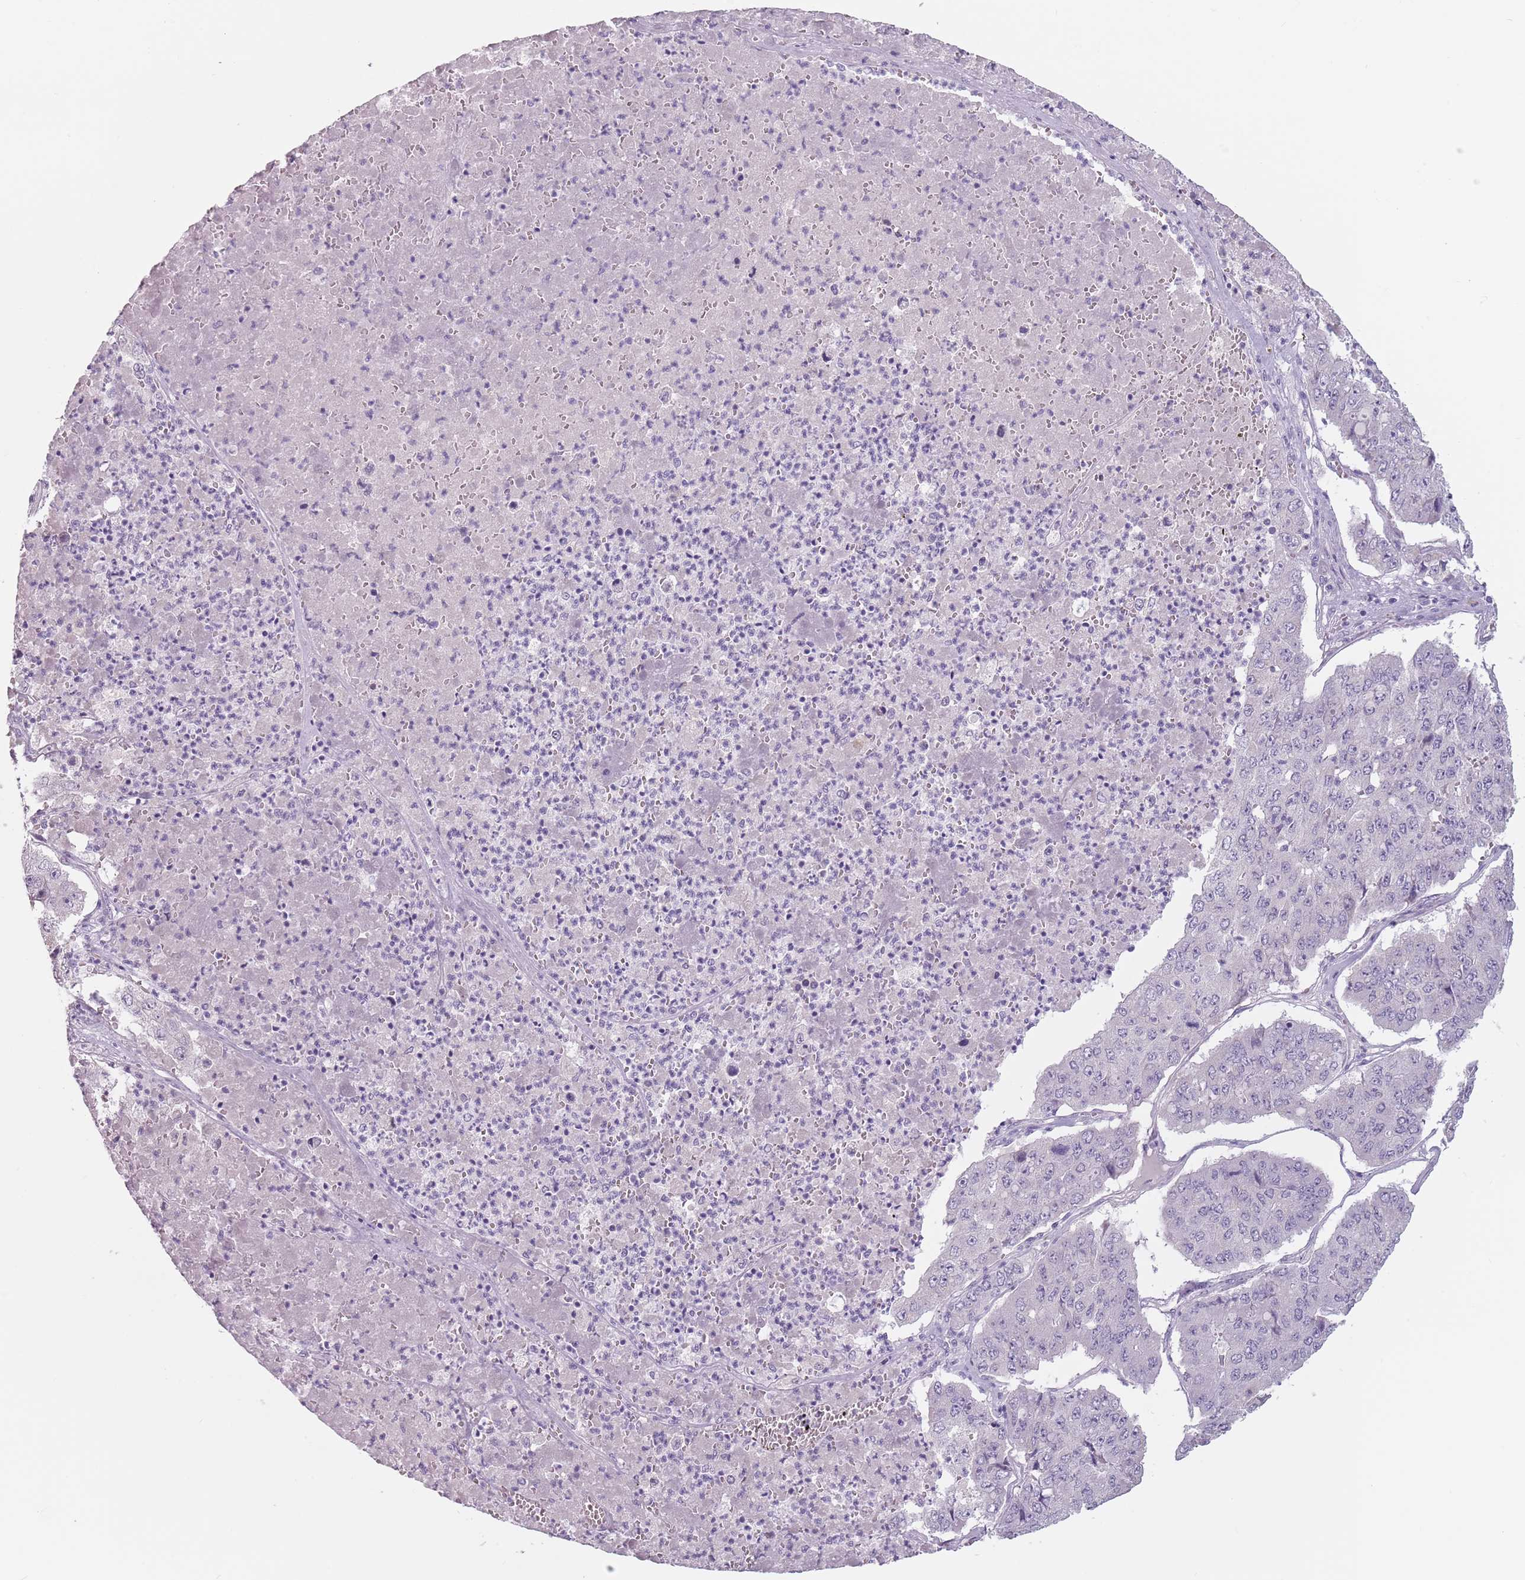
{"staining": {"intensity": "negative", "quantity": "none", "location": "none"}, "tissue": "pancreatic cancer", "cell_type": "Tumor cells", "image_type": "cancer", "snomed": [{"axis": "morphology", "description": "Adenocarcinoma, NOS"}, {"axis": "topography", "description": "Pancreas"}], "caption": "Immunohistochemistry of adenocarcinoma (pancreatic) shows no staining in tumor cells.", "gene": "CEP19", "patient": {"sex": "male", "age": 50}}